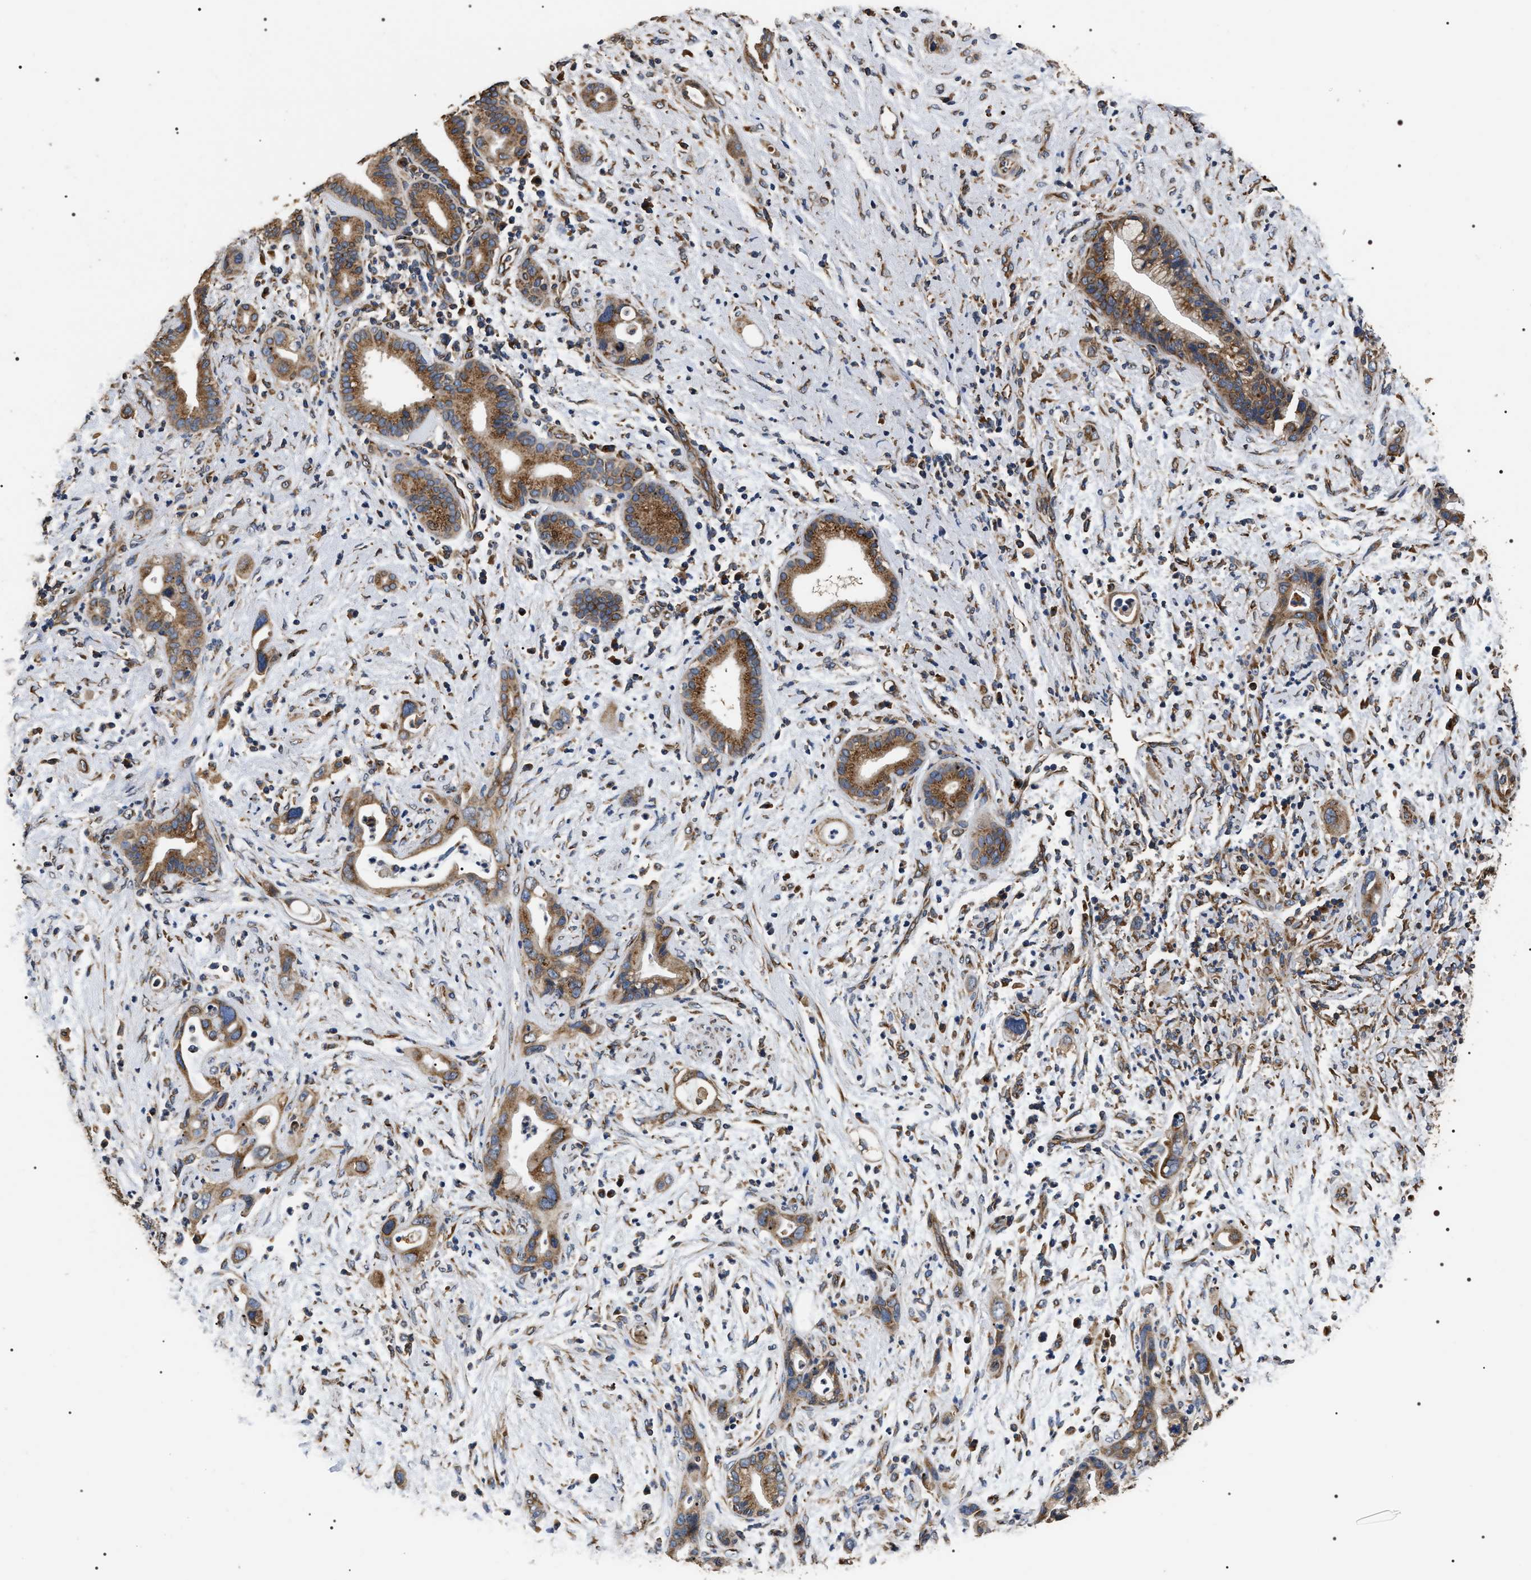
{"staining": {"intensity": "moderate", "quantity": ">75%", "location": "cytoplasmic/membranous"}, "tissue": "pancreatic cancer", "cell_type": "Tumor cells", "image_type": "cancer", "snomed": [{"axis": "morphology", "description": "Adenocarcinoma, NOS"}, {"axis": "topography", "description": "Pancreas"}], "caption": "Tumor cells display medium levels of moderate cytoplasmic/membranous positivity in about >75% of cells in human pancreatic cancer (adenocarcinoma).", "gene": "KTN1", "patient": {"sex": "male", "age": 59}}